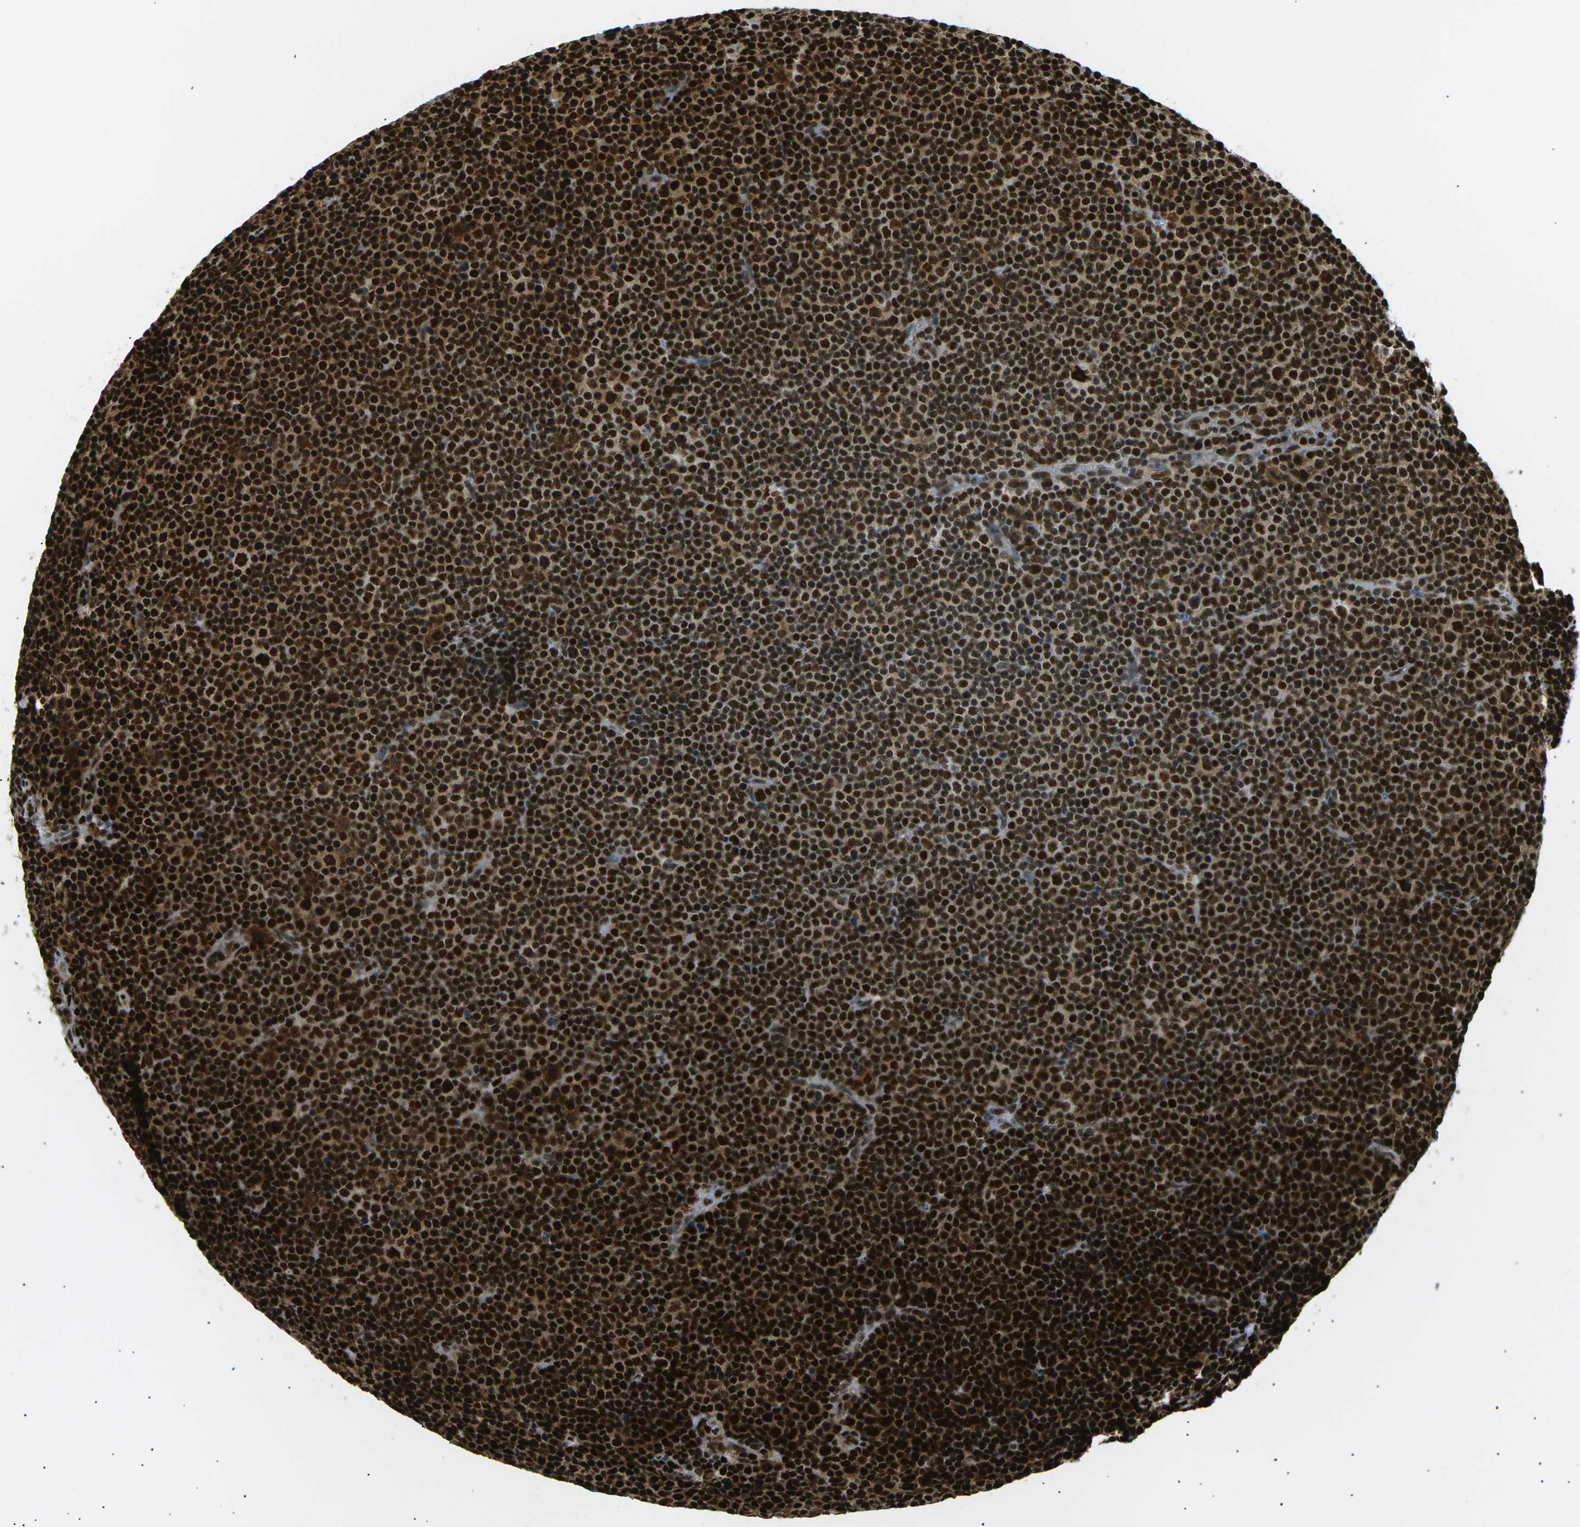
{"staining": {"intensity": "strong", "quantity": ">75%", "location": "cytoplasmic/membranous,nuclear"}, "tissue": "lymphoma", "cell_type": "Tumor cells", "image_type": "cancer", "snomed": [{"axis": "morphology", "description": "Malignant lymphoma, non-Hodgkin's type, Low grade"}, {"axis": "topography", "description": "Lymph node"}], "caption": "Protein positivity by immunohistochemistry displays strong cytoplasmic/membranous and nuclear staining in about >75% of tumor cells in lymphoma.", "gene": "RPA2", "patient": {"sex": "female", "age": 67}}